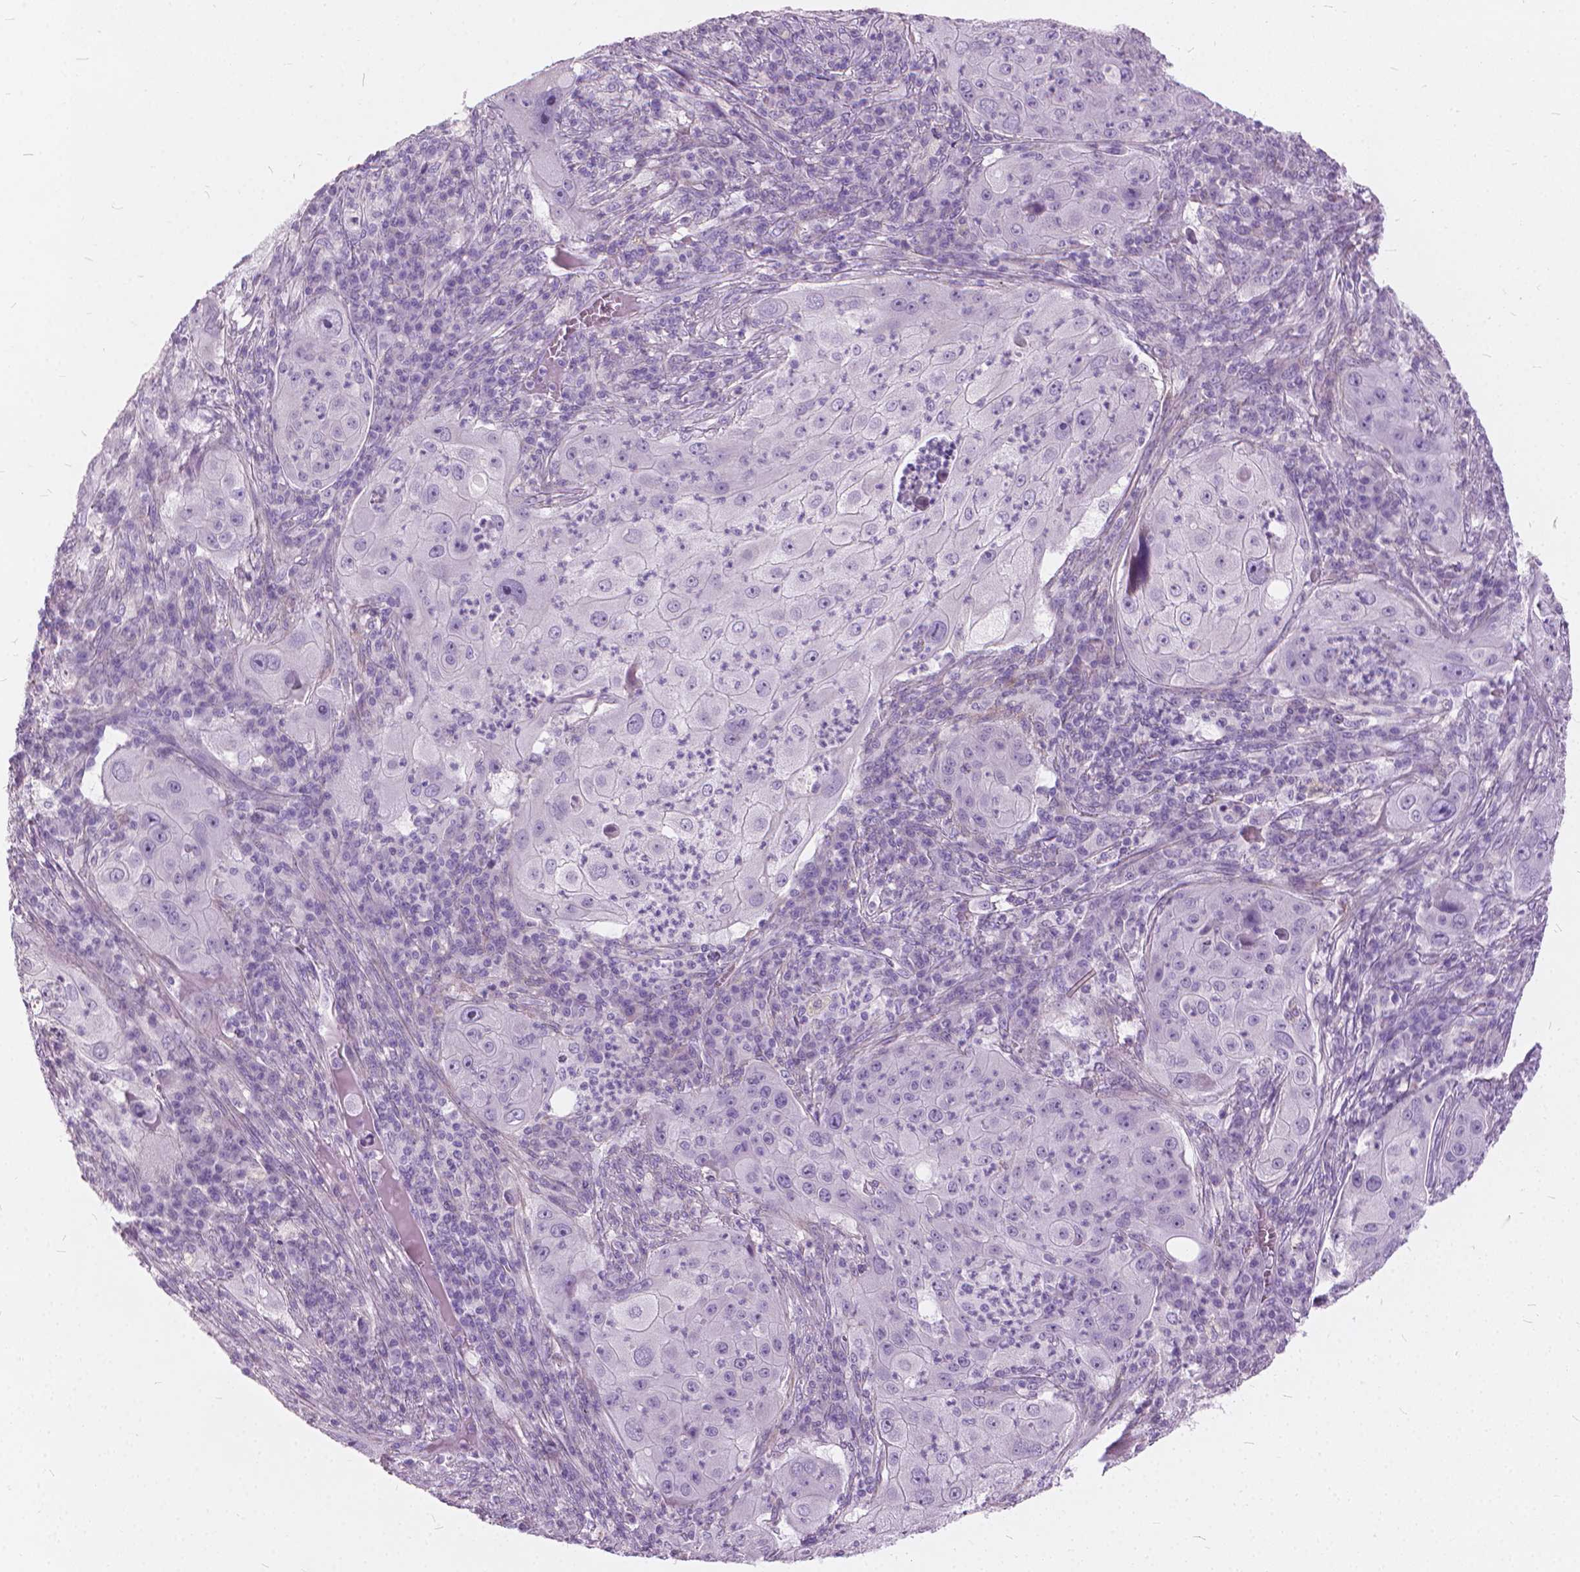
{"staining": {"intensity": "negative", "quantity": "none", "location": "none"}, "tissue": "lung cancer", "cell_type": "Tumor cells", "image_type": "cancer", "snomed": [{"axis": "morphology", "description": "Squamous cell carcinoma, NOS"}, {"axis": "topography", "description": "Lung"}], "caption": "Photomicrograph shows no protein positivity in tumor cells of squamous cell carcinoma (lung) tissue. The staining was performed using DAB to visualize the protein expression in brown, while the nuclei were stained in blue with hematoxylin (Magnification: 20x).", "gene": "DNM1", "patient": {"sex": "female", "age": 59}}